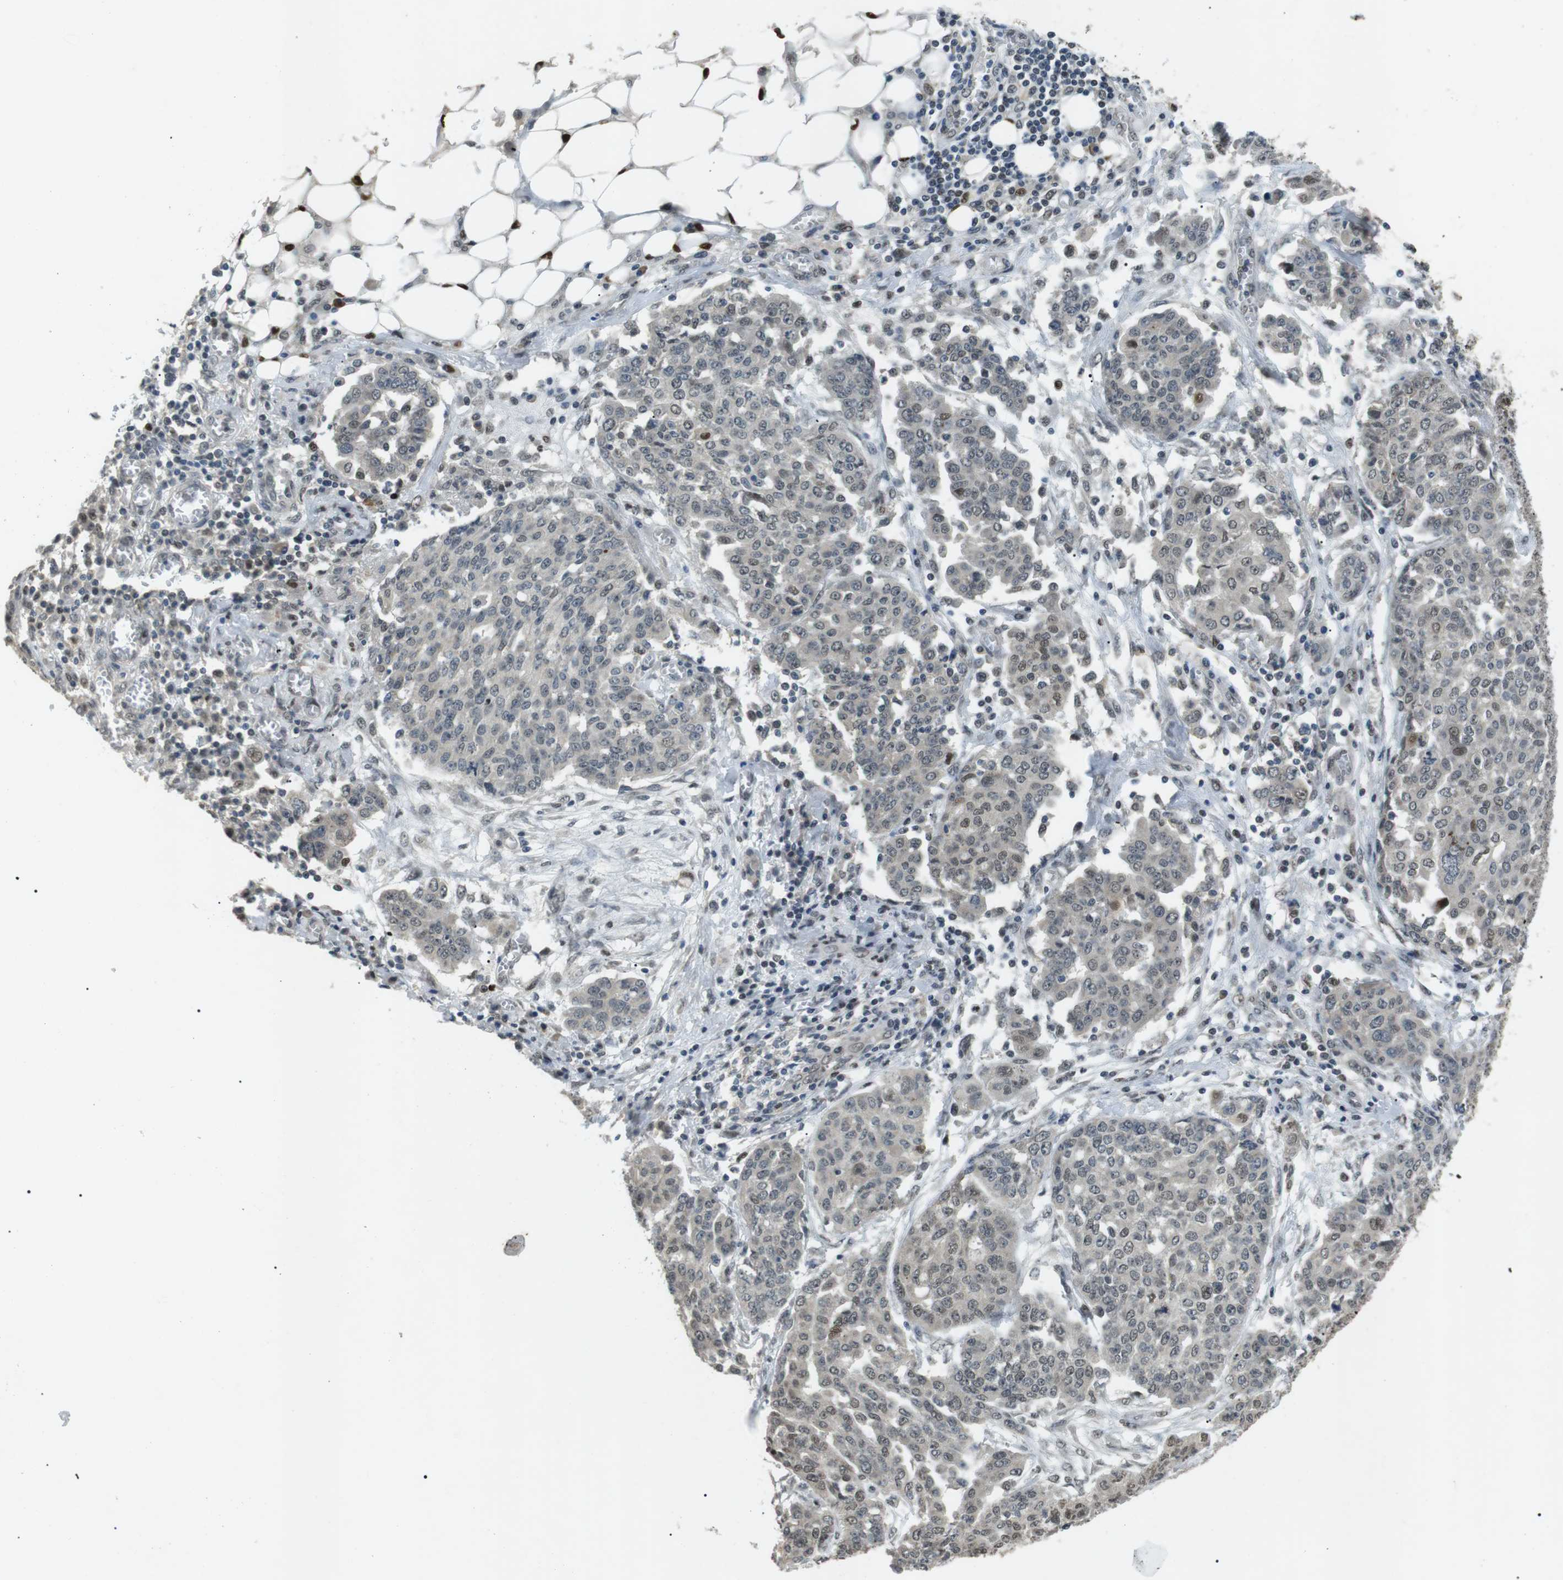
{"staining": {"intensity": "weak", "quantity": "25%-75%", "location": "nuclear"}, "tissue": "ovarian cancer", "cell_type": "Tumor cells", "image_type": "cancer", "snomed": [{"axis": "morphology", "description": "Cystadenocarcinoma, serous, NOS"}, {"axis": "topography", "description": "Soft tissue"}, {"axis": "topography", "description": "Ovary"}], "caption": "Serous cystadenocarcinoma (ovarian) stained with DAB immunohistochemistry (IHC) displays low levels of weak nuclear staining in approximately 25%-75% of tumor cells.", "gene": "ORAI3", "patient": {"sex": "female", "age": 57}}